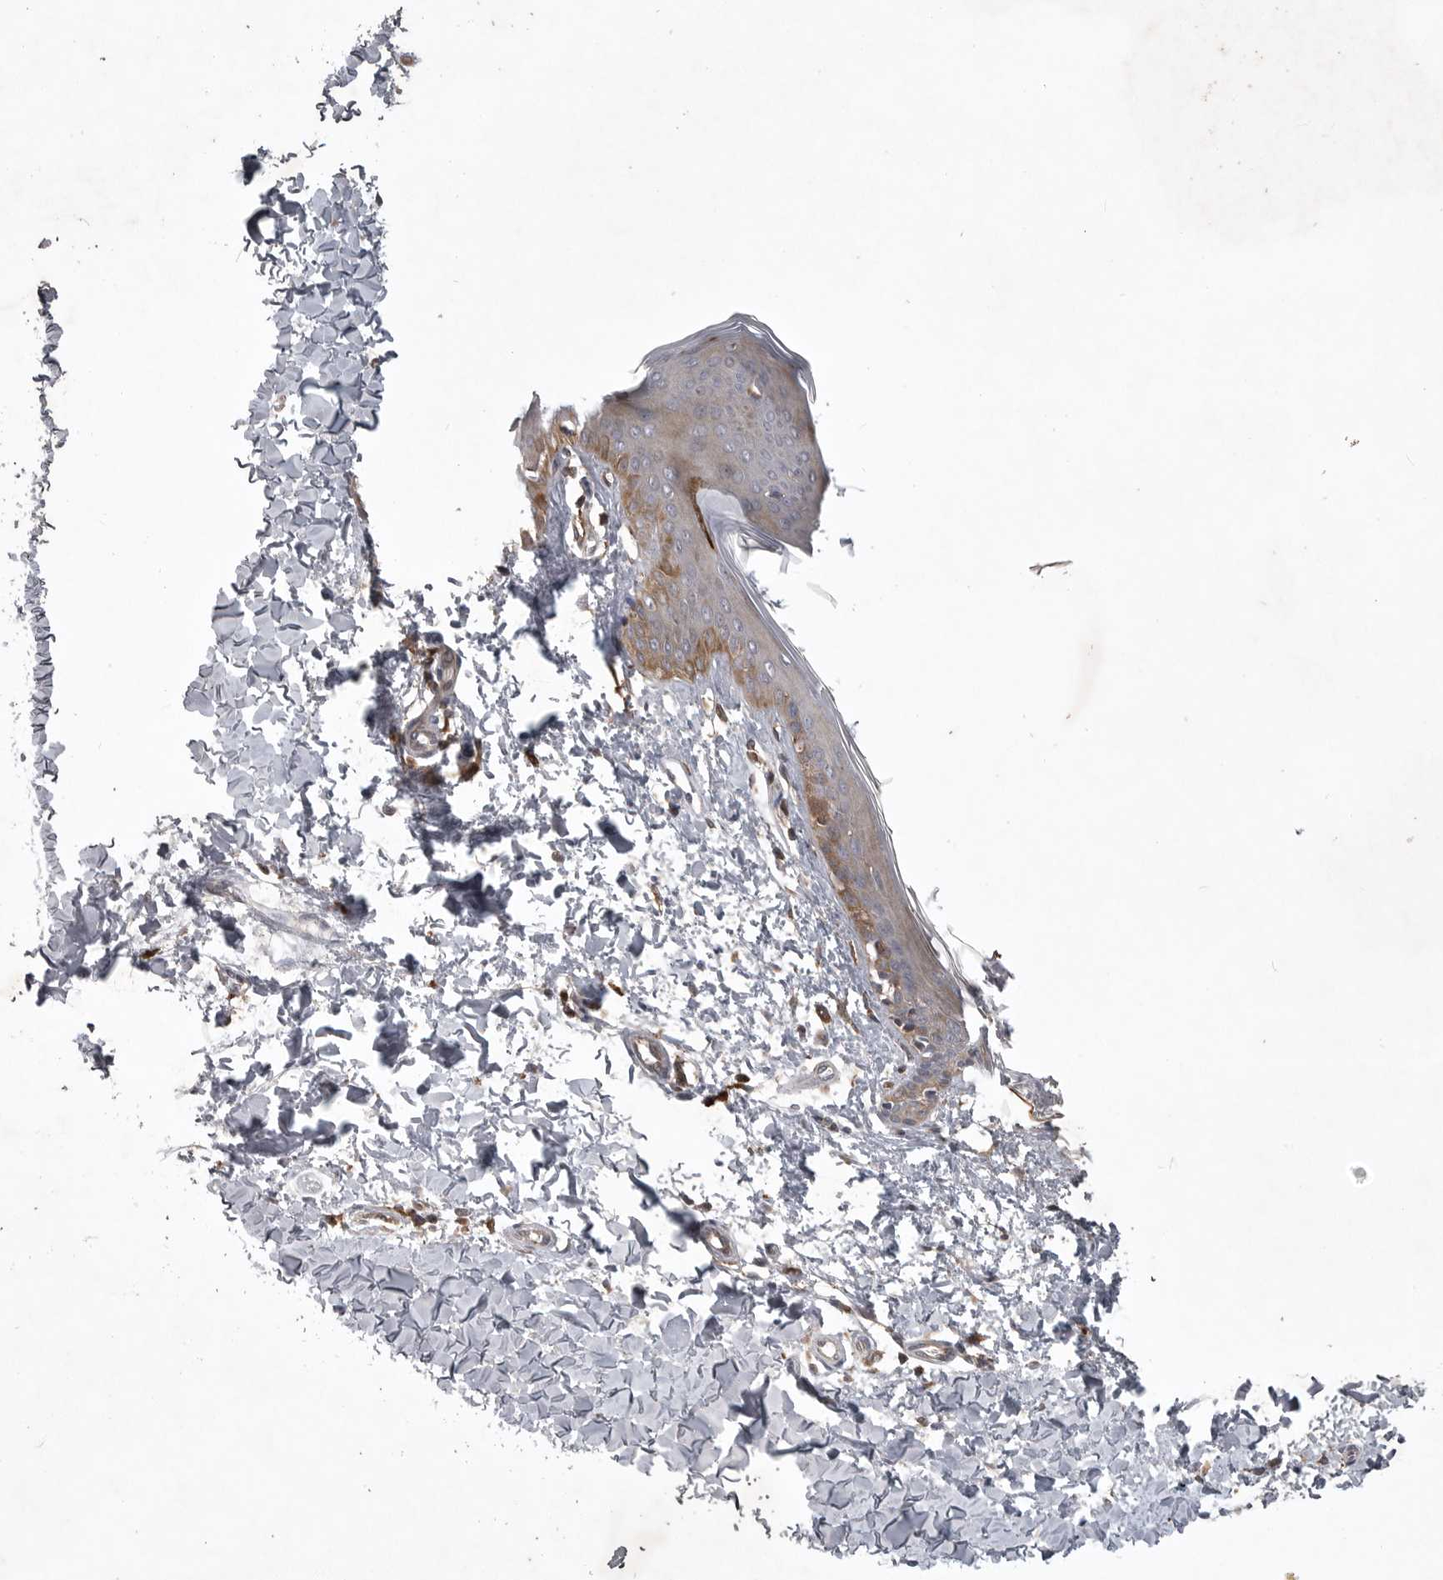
{"staining": {"intensity": "negative", "quantity": "none", "location": "none"}, "tissue": "skin", "cell_type": "Fibroblasts", "image_type": "normal", "snomed": [{"axis": "morphology", "description": "Normal tissue, NOS"}, {"axis": "topography", "description": "Skin"}], "caption": "High magnification brightfield microscopy of normal skin stained with DAB (brown) and counterstained with hematoxylin (blue): fibroblasts show no significant expression.", "gene": "GPR31", "patient": {"sex": "female", "age": 17}}